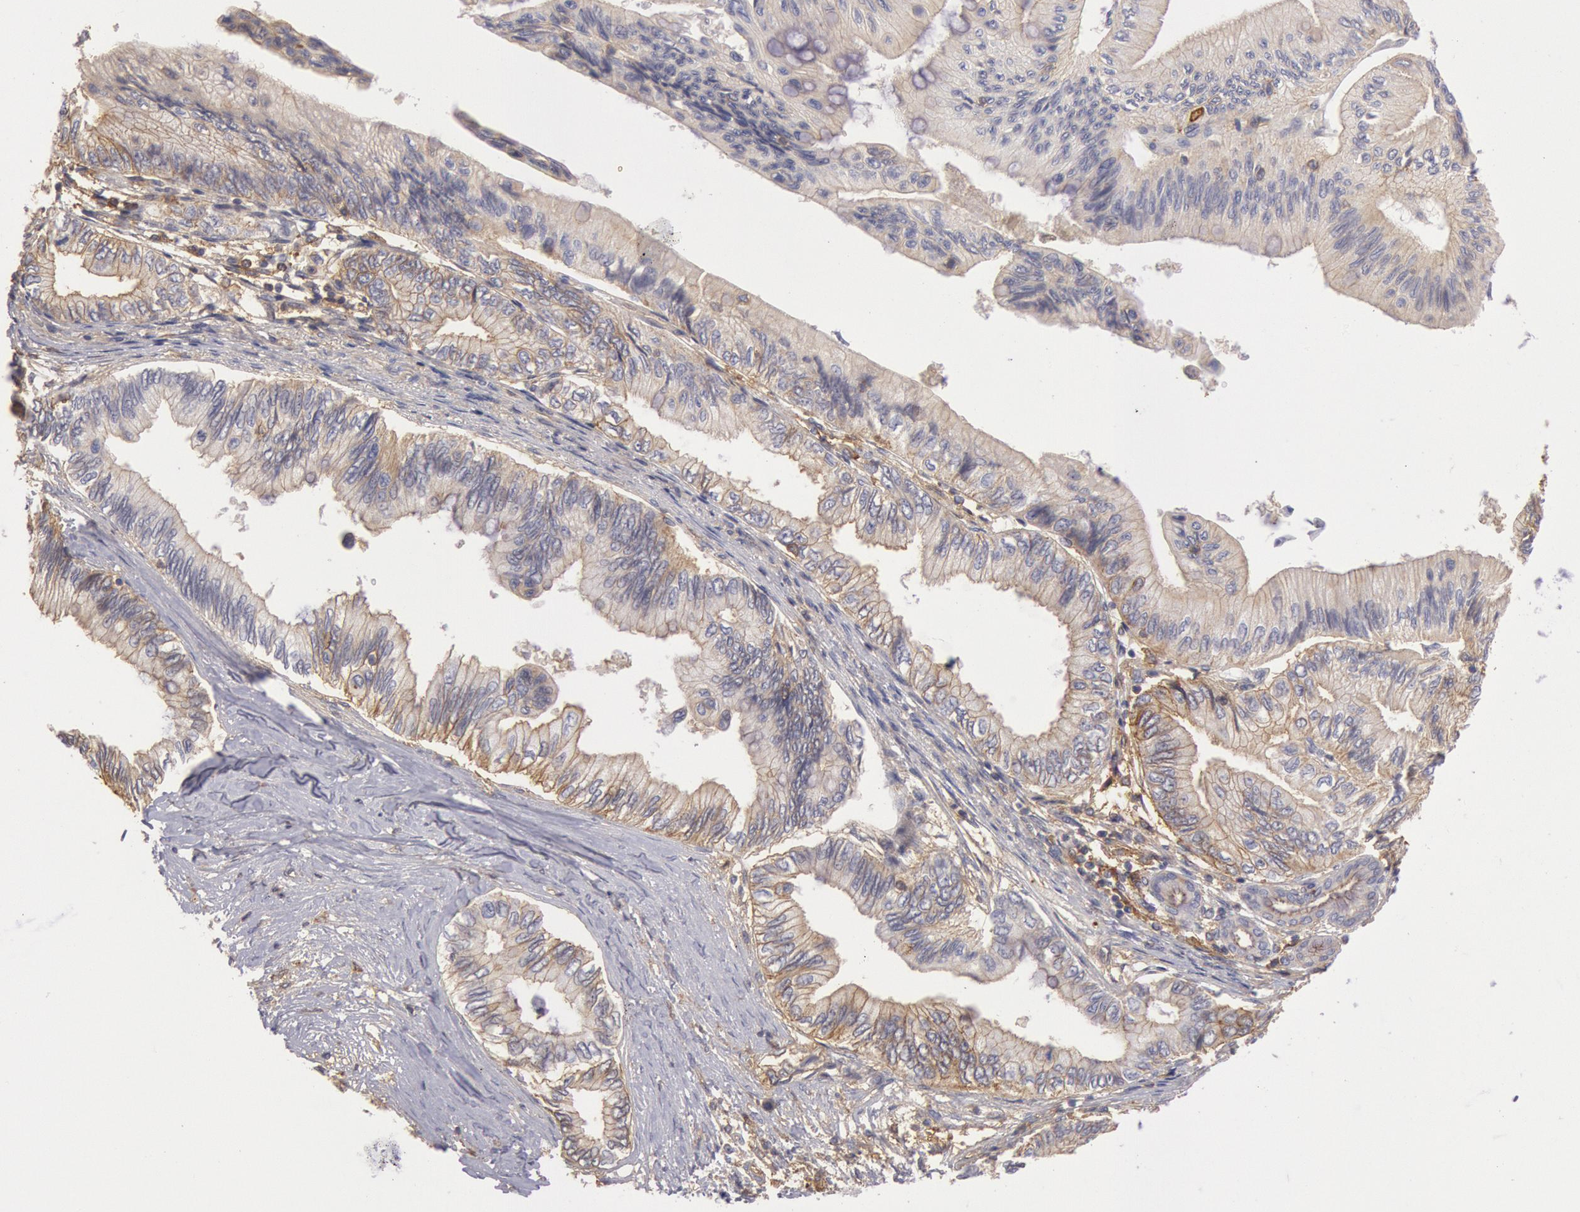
{"staining": {"intensity": "weak", "quantity": "25%-75%", "location": "cytoplasmic/membranous"}, "tissue": "pancreatic cancer", "cell_type": "Tumor cells", "image_type": "cancer", "snomed": [{"axis": "morphology", "description": "Adenocarcinoma, NOS"}, {"axis": "topography", "description": "Pancreas"}], "caption": "Brown immunohistochemical staining in pancreatic cancer (adenocarcinoma) exhibits weak cytoplasmic/membranous positivity in approximately 25%-75% of tumor cells.", "gene": "SNAP23", "patient": {"sex": "female", "age": 66}}